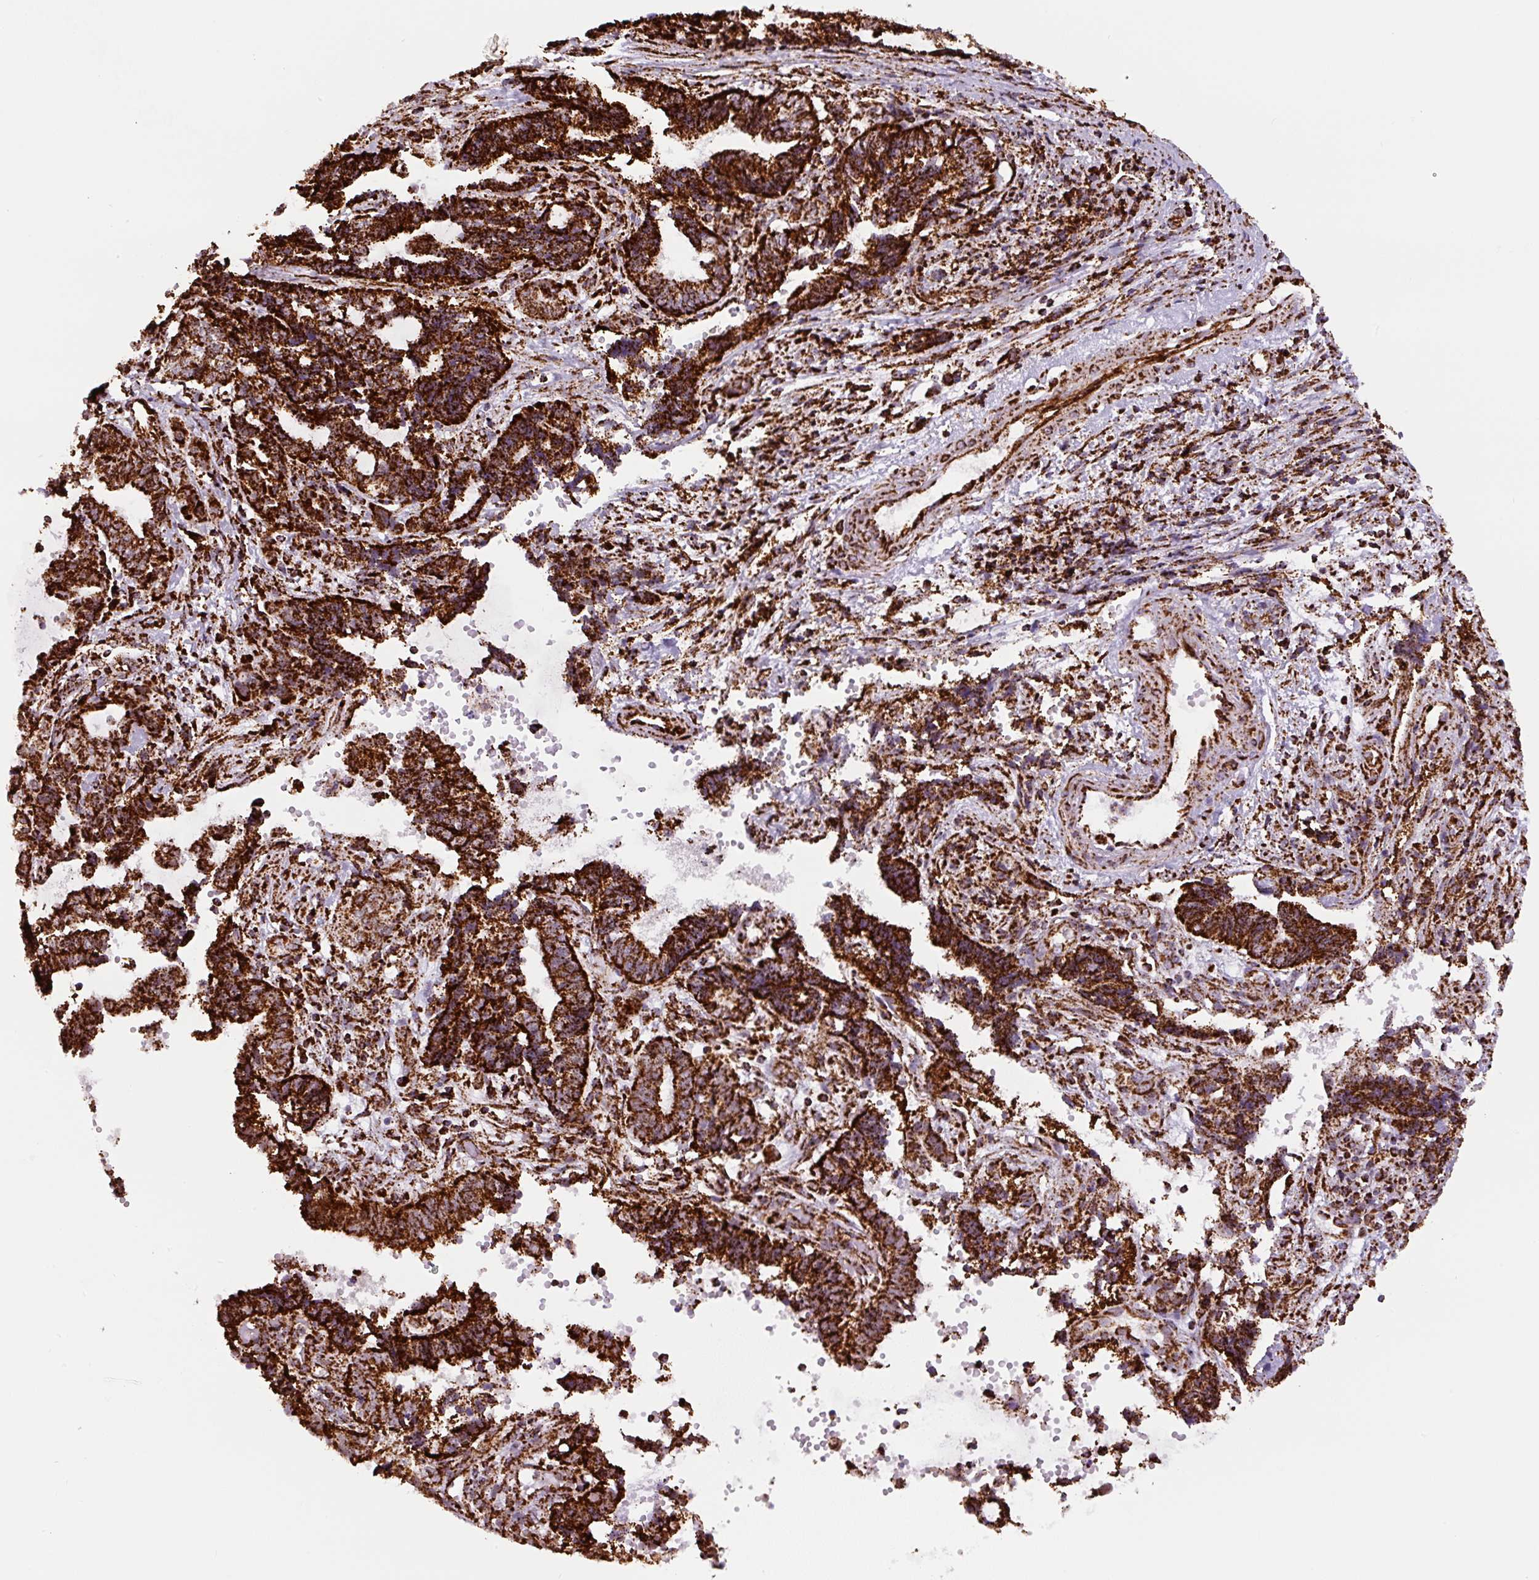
{"staining": {"intensity": "strong", "quantity": ">75%", "location": "cytoplasmic/membranous"}, "tissue": "endometrial cancer", "cell_type": "Tumor cells", "image_type": "cancer", "snomed": [{"axis": "morphology", "description": "Adenocarcinoma, NOS"}, {"axis": "topography", "description": "Uterus"}, {"axis": "topography", "description": "Endometrium"}], "caption": "Protein analysis of endometrial adenocarcinoma tissue exhibits strong cytoplasmic/membranous positivity in approximately >75% of tumor cells.", "gene": "ATP5F1A", "patient": {"sex": "female", "age": 70}}